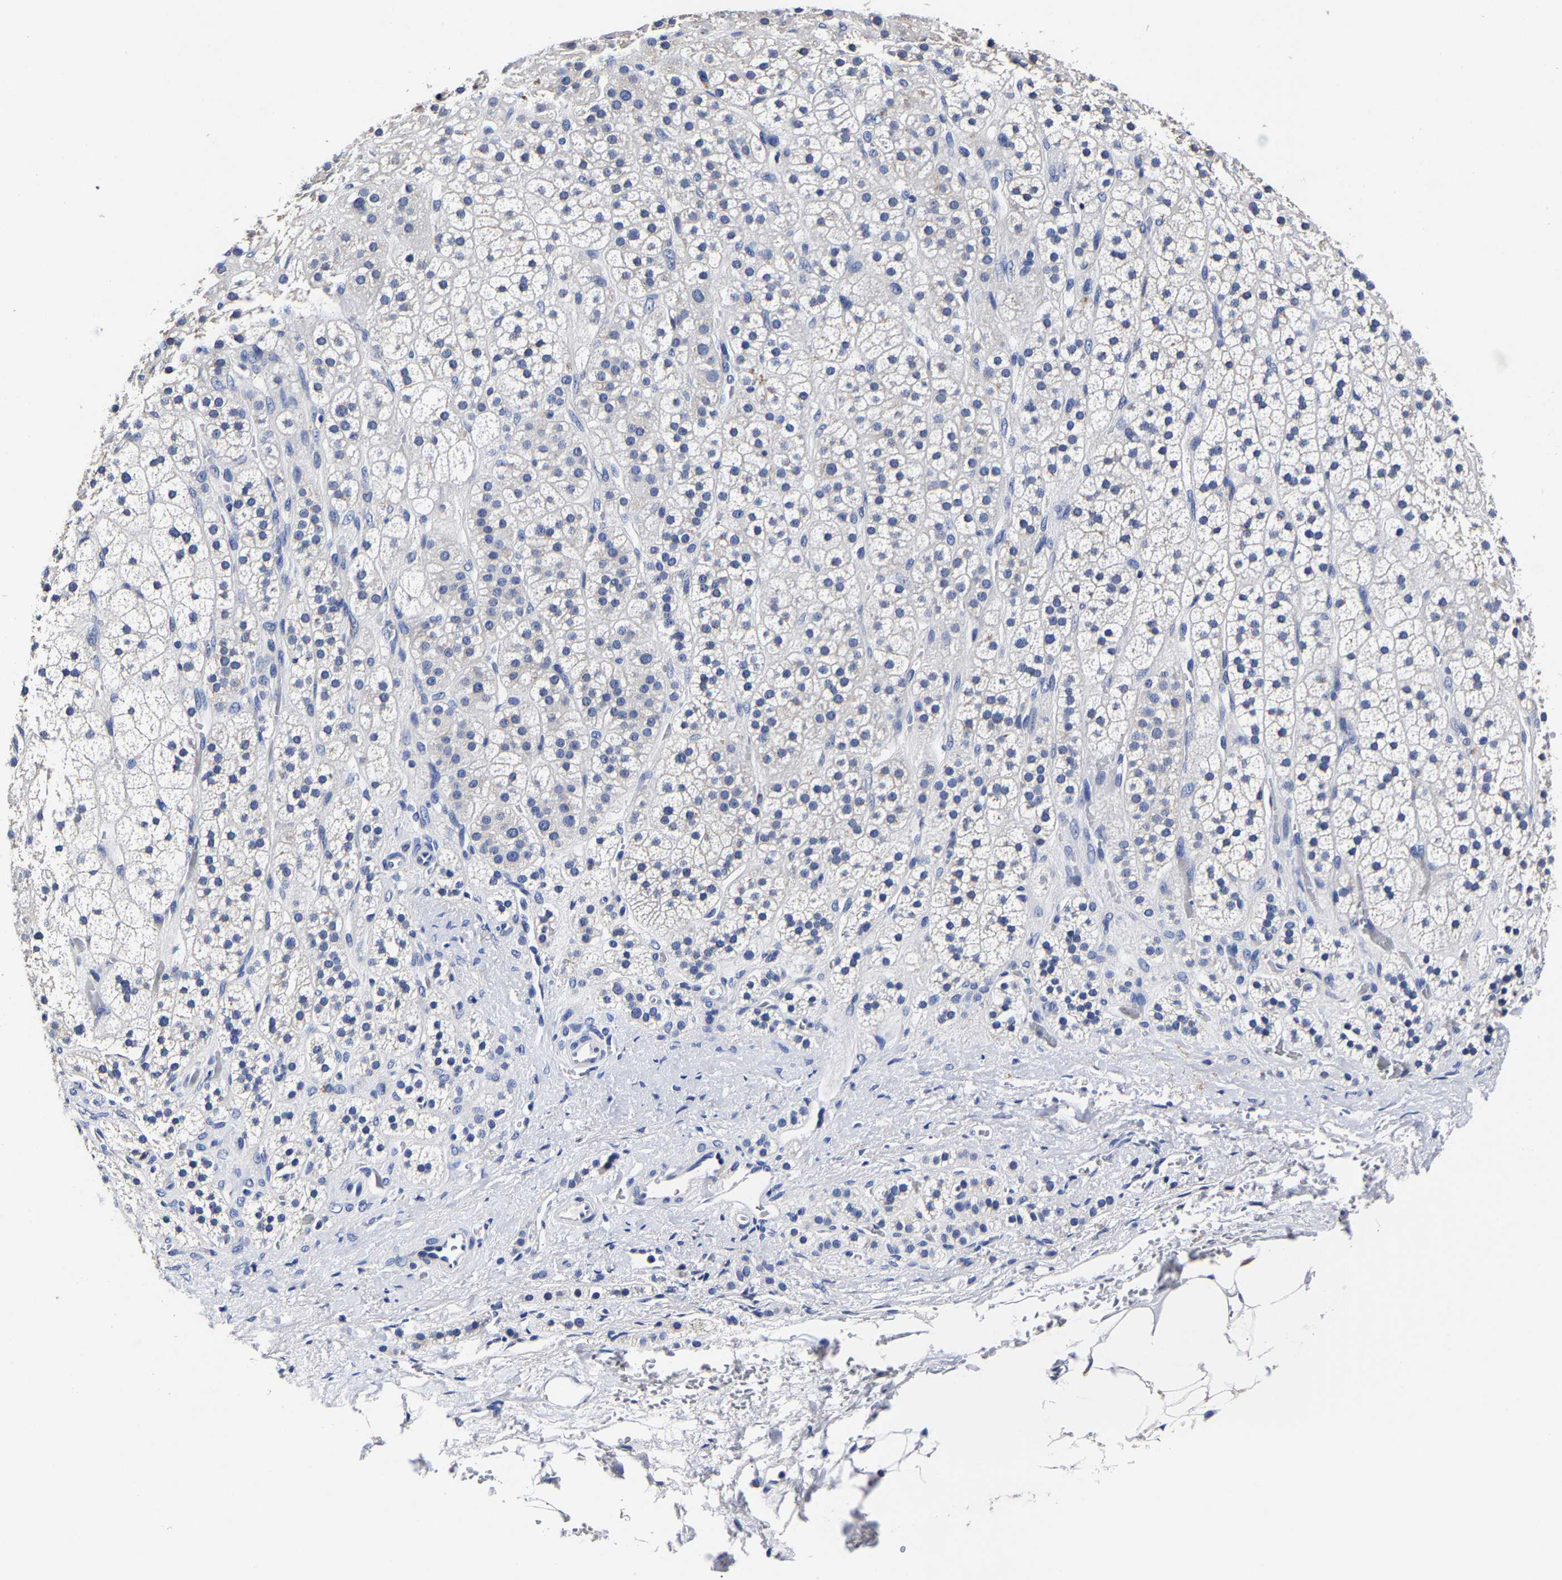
{"staining": {"intensity": "negative", "quantity": "none", "location": "none"}, "tissue": "adrenal gland", "cell_type": "Glandular cells", "image_type": "normal", "snomed": [{"axis": "morphology", "description": "Normal tissue, NOS"}, {"axis": "topography", "description": "Adrenal gland"}], "caption": "Photomicrograph shows no significant protein expression in glandular cells of benign adrenal gland.", "gene": "AKAP4", "patient": {"sex": "male", "age": 56}}